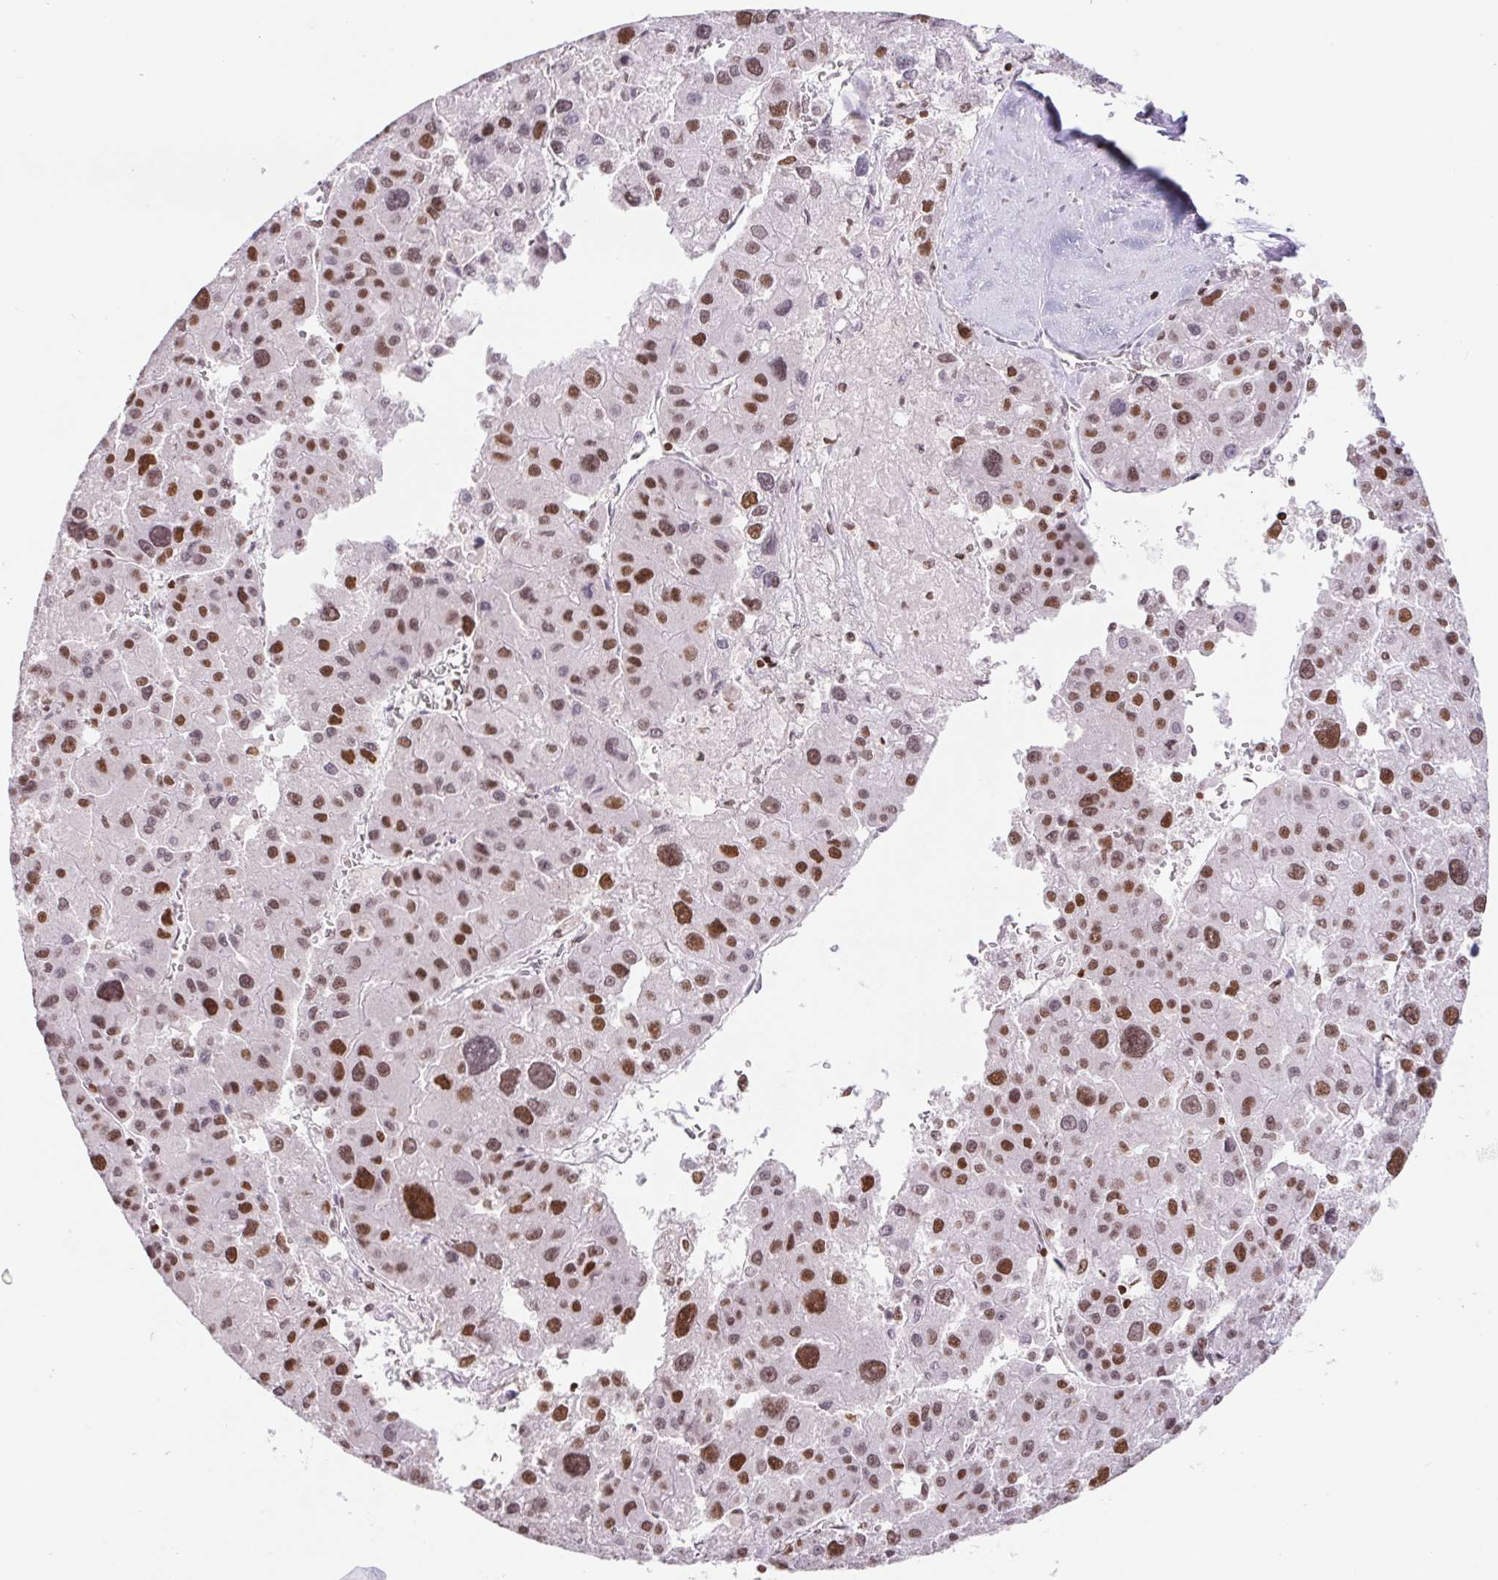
{"staining": {"intensity": "moderate", "quantity": ">75%", "location": "nuclear"}, "tissue": "liver cancer", "cell_type": "Tumor cells", "image_type": "cancer", "snomed": [{"axis": "morphology", "description": "Carcinoma, Hepatocellular, NOS"}, {"axis": "topography", "description": "Liver"}], "caption": "Immunohistochemistry (IHC) micrograph of neoplastic tissue: hepatocellular carcinoma (liver) stained using immunohistochemistry displays medium levels of moderate protein expression localized specifically in the nuclear of tumor cells, appearing as a nuclear brown color.", "gene": "POLD3", "patient": {"sex": "male", "age": 73}}